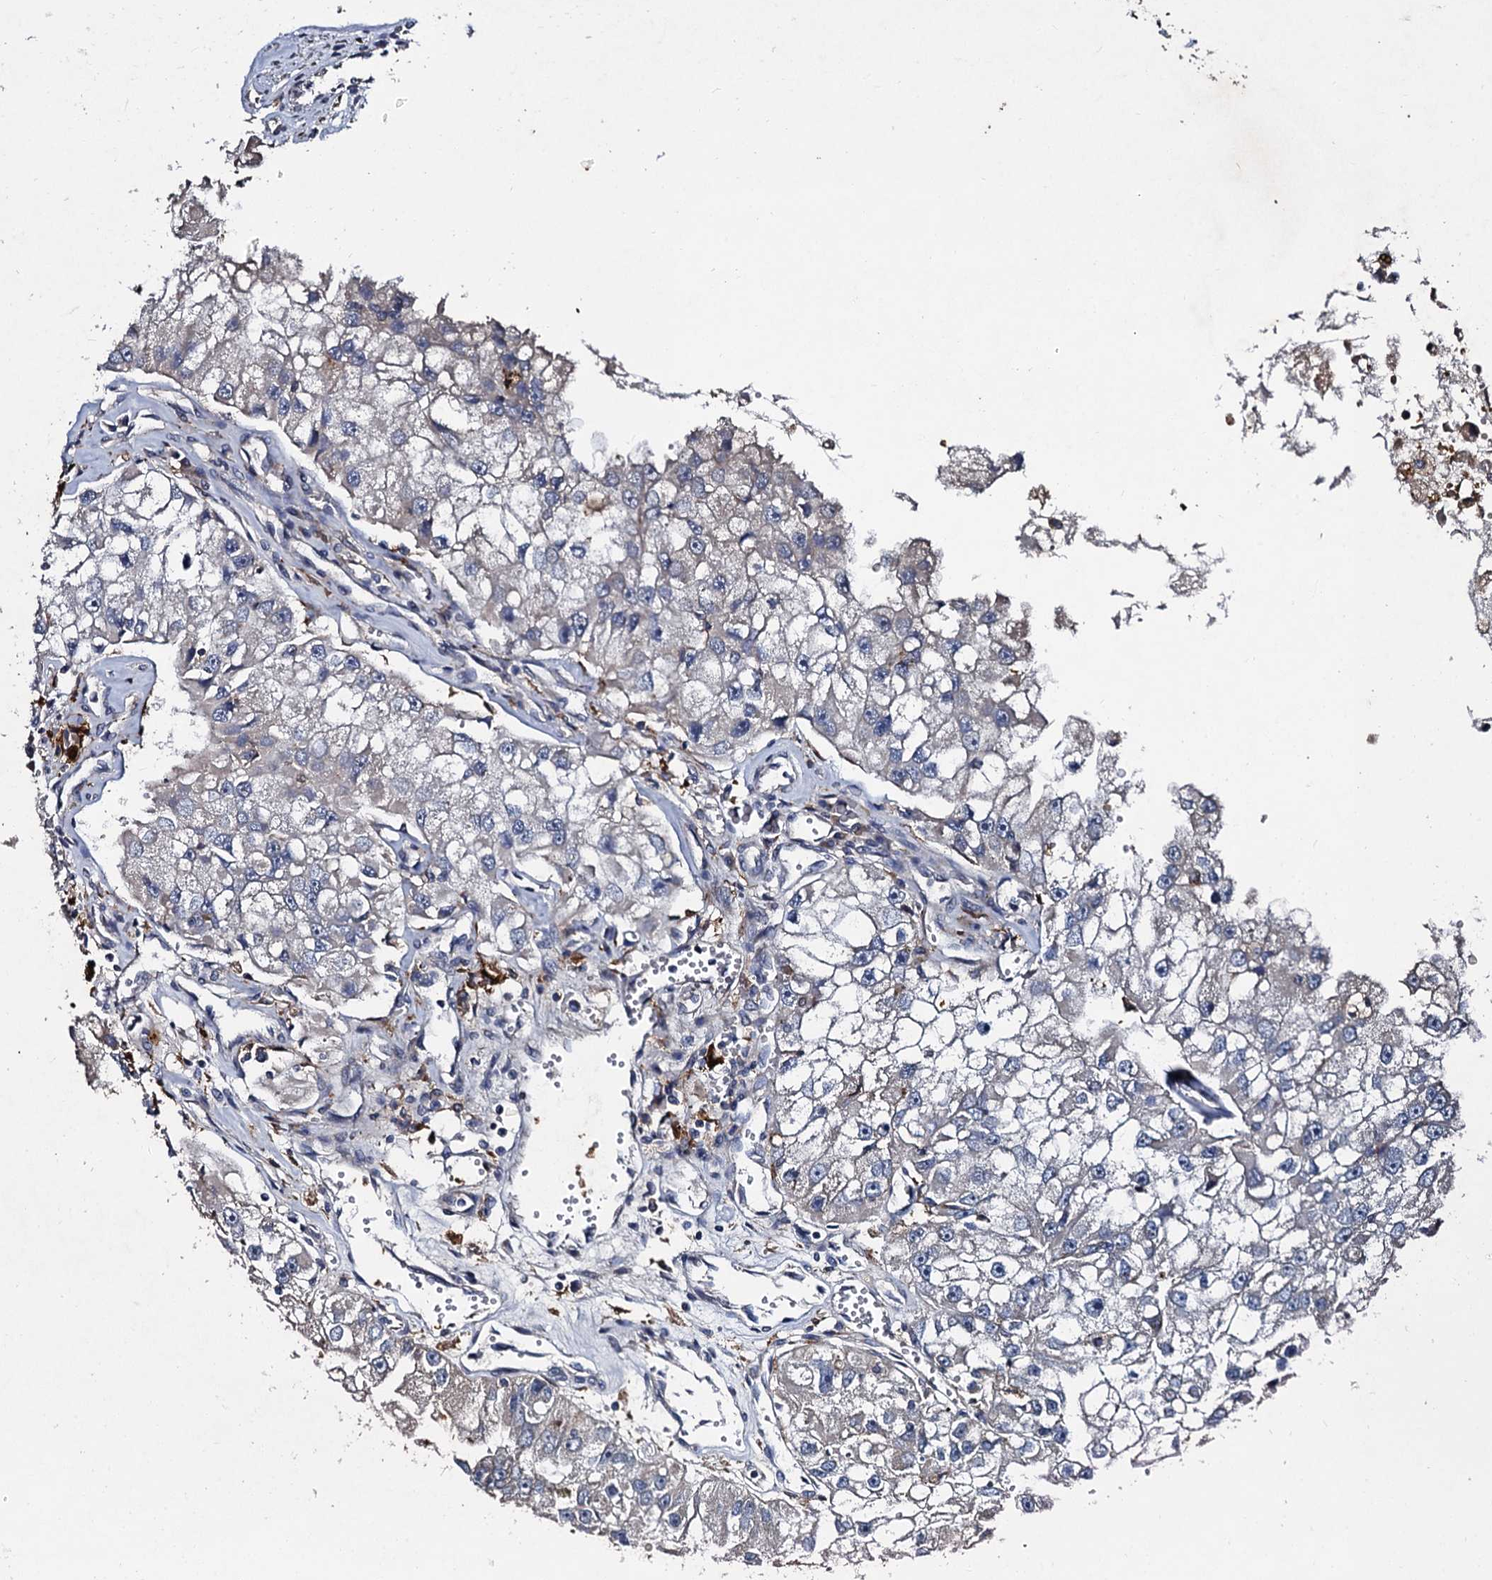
{"staining": {"intensity": "negative", "quantity": "none", "location": "none"}, "tissue": "renal cancer", "cell_type": "Tumor cells", "image_type": "cancer", "snomed": [{"axis": "morphology", "description": "Adenocarcinoma, NOS"}, {"axis": "topography", "description": "Kidney"}], "caption": "DAB immunohistochemical staining of renal cancer displays no significant expression in tumor cells.", "gene": "LRRC28", "patient": {"sex": "male", "age": 63}}